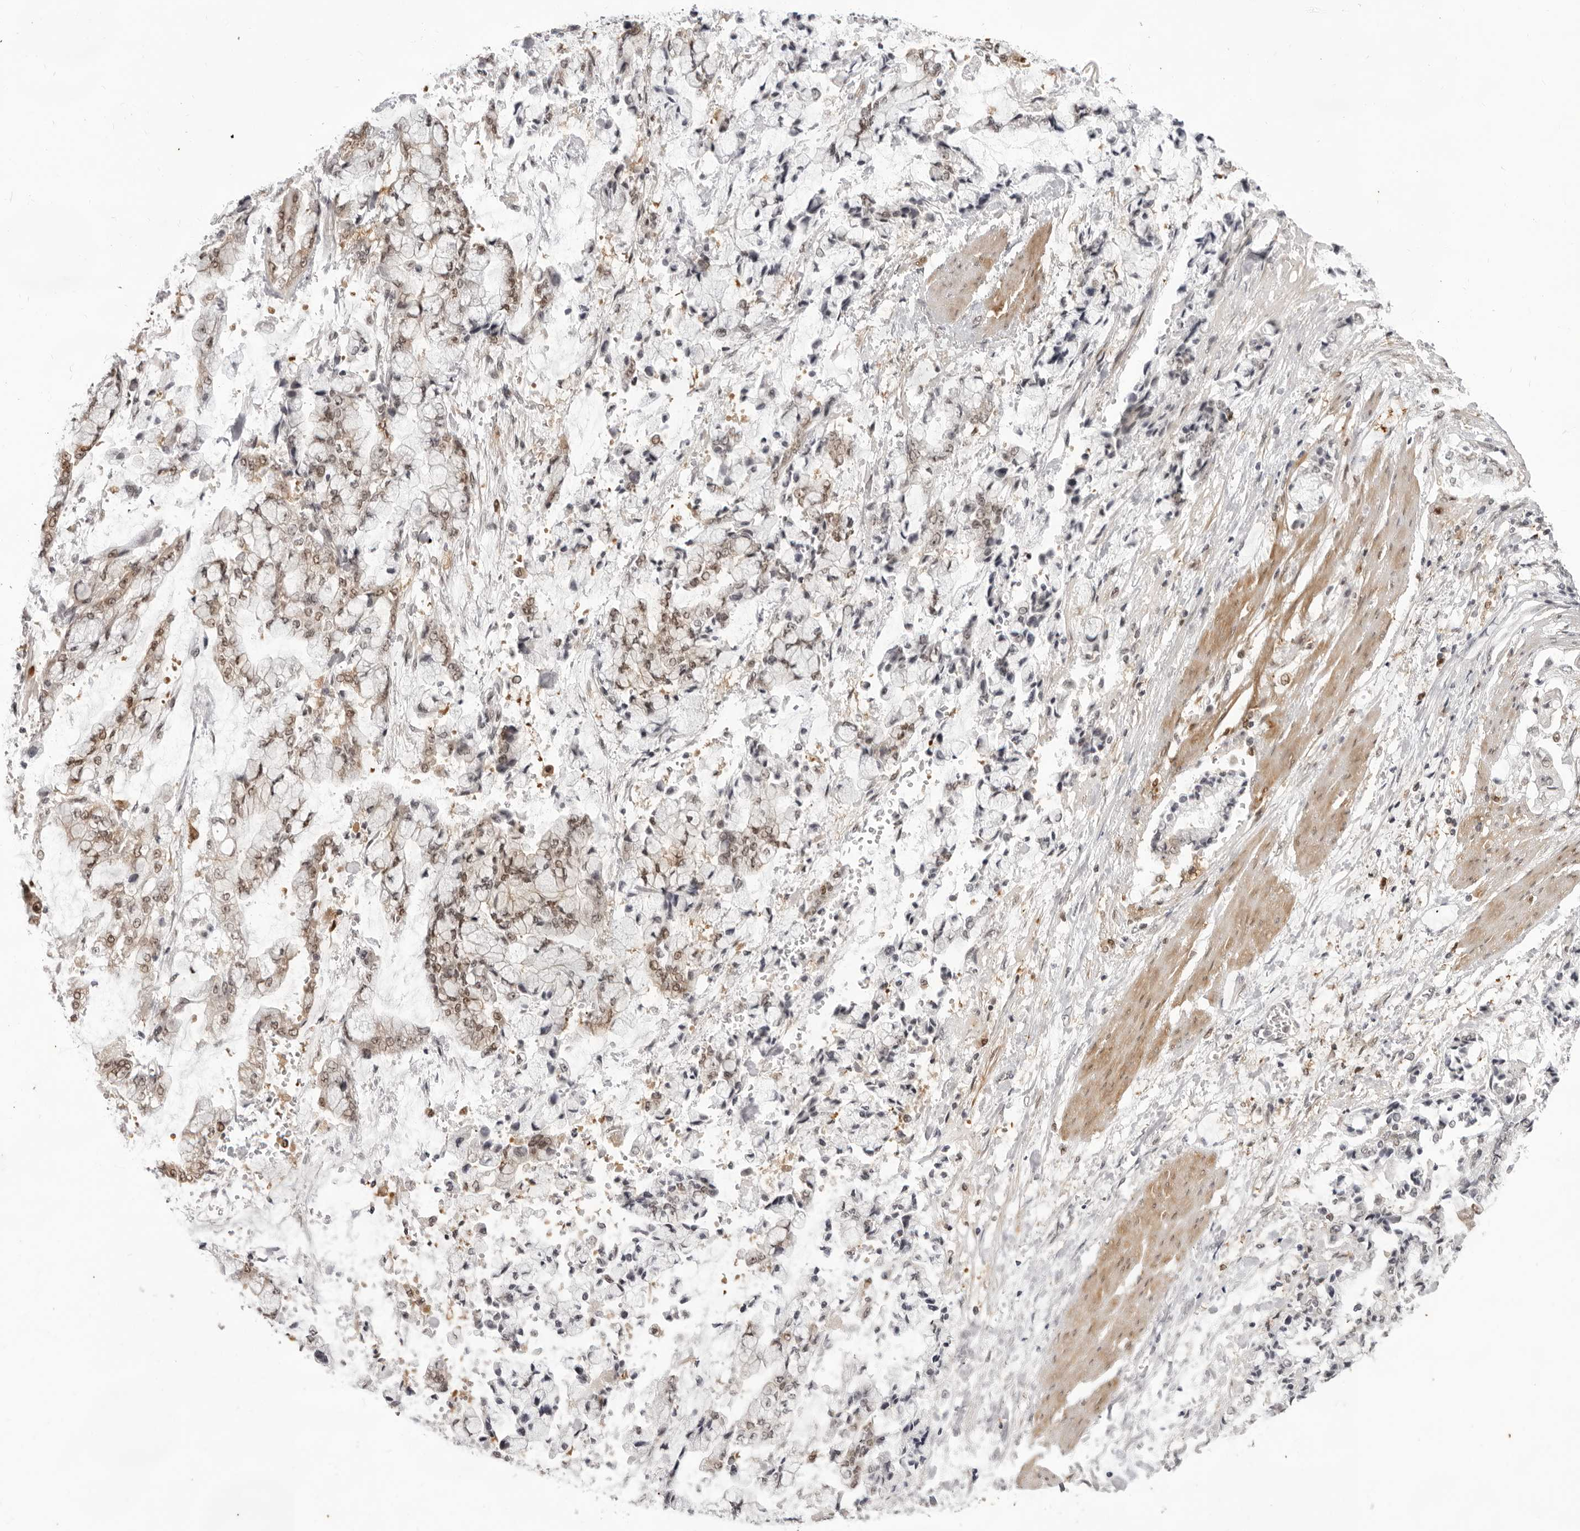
{"staining": {"intensity": "moderate", "quantity": "<25%", "location": "nuclear"}, "tissue": "stomach cancer", "cell_type": "Tumor cells", "image_type": "cancer", "snomed": [{"axis": "morphology", "description": "Normal tissue, NOS"}, {"axis": "morphology", "description": "Adenocarcinoma, NOS"}, {"axis": "topography", "description": "Stomach, upper"}, {"axis": "topography", "description": "Stomach"}], "caption": "Protein staining reveals moderate nuclear staining in approximately <25% of tumor cells in stomach cancer (adenocarcinoma).", "gene": "SRGAP2", "patient": {"sex": "male", "age": 76}}